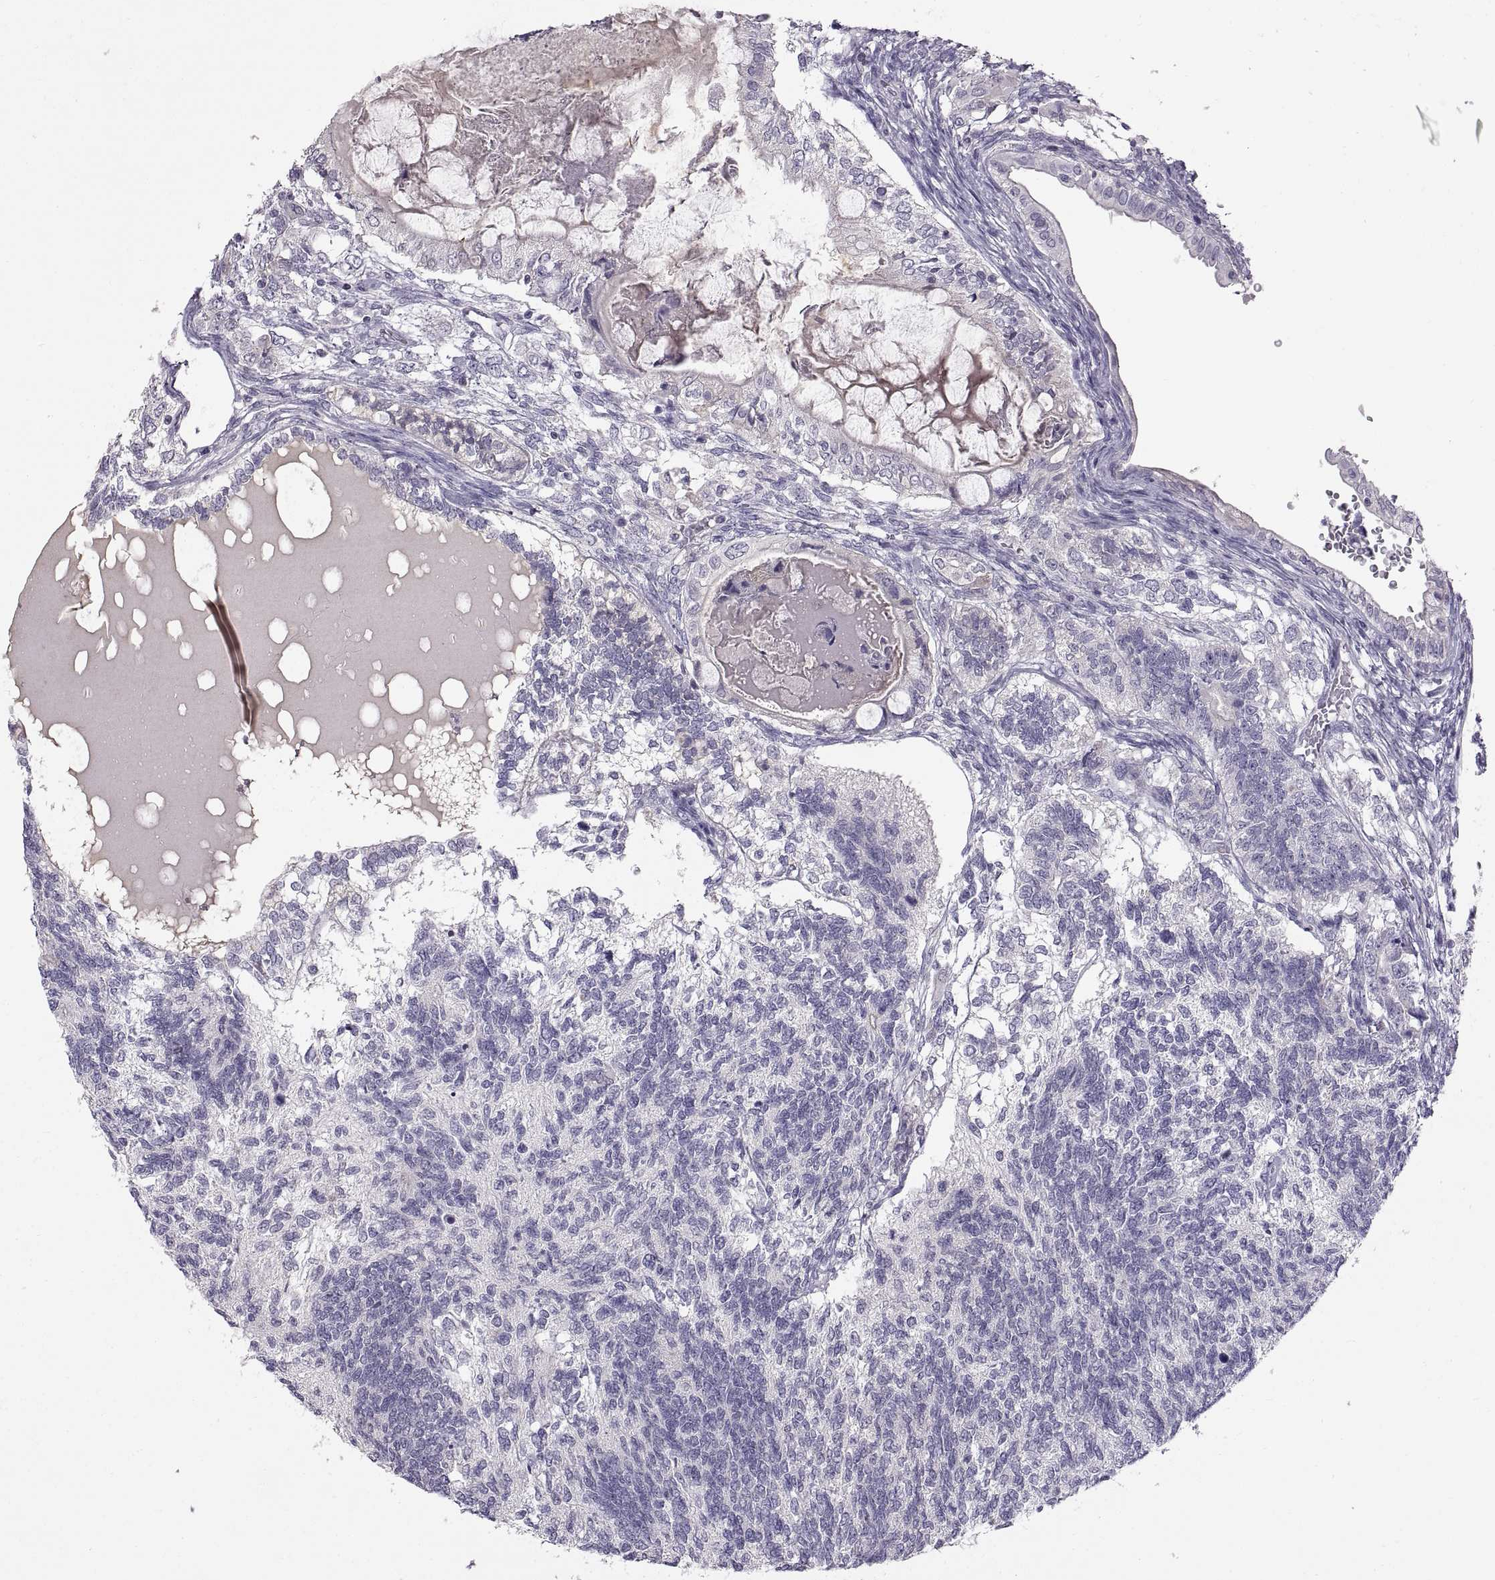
{"staining": {"intensity": "negative", "quantity": "none", "location": "none"}, "tissue": "testis cancer", "cell_type": "Tumor cells", "image_type": "cancer", "snomed": [{"axis": "morphology", "description": "Seminoma, NOS"}, {"axis": "morphology", "description": "Carcinoma, Embryonal, NOS"}, {"axis": "topography", "description": "Testis"}], "caption": "An image of human testis seminoma is negative for staining in tumor cells.", "gene": "WFDC8", "patient": {"sex": "male", "age": 41}}